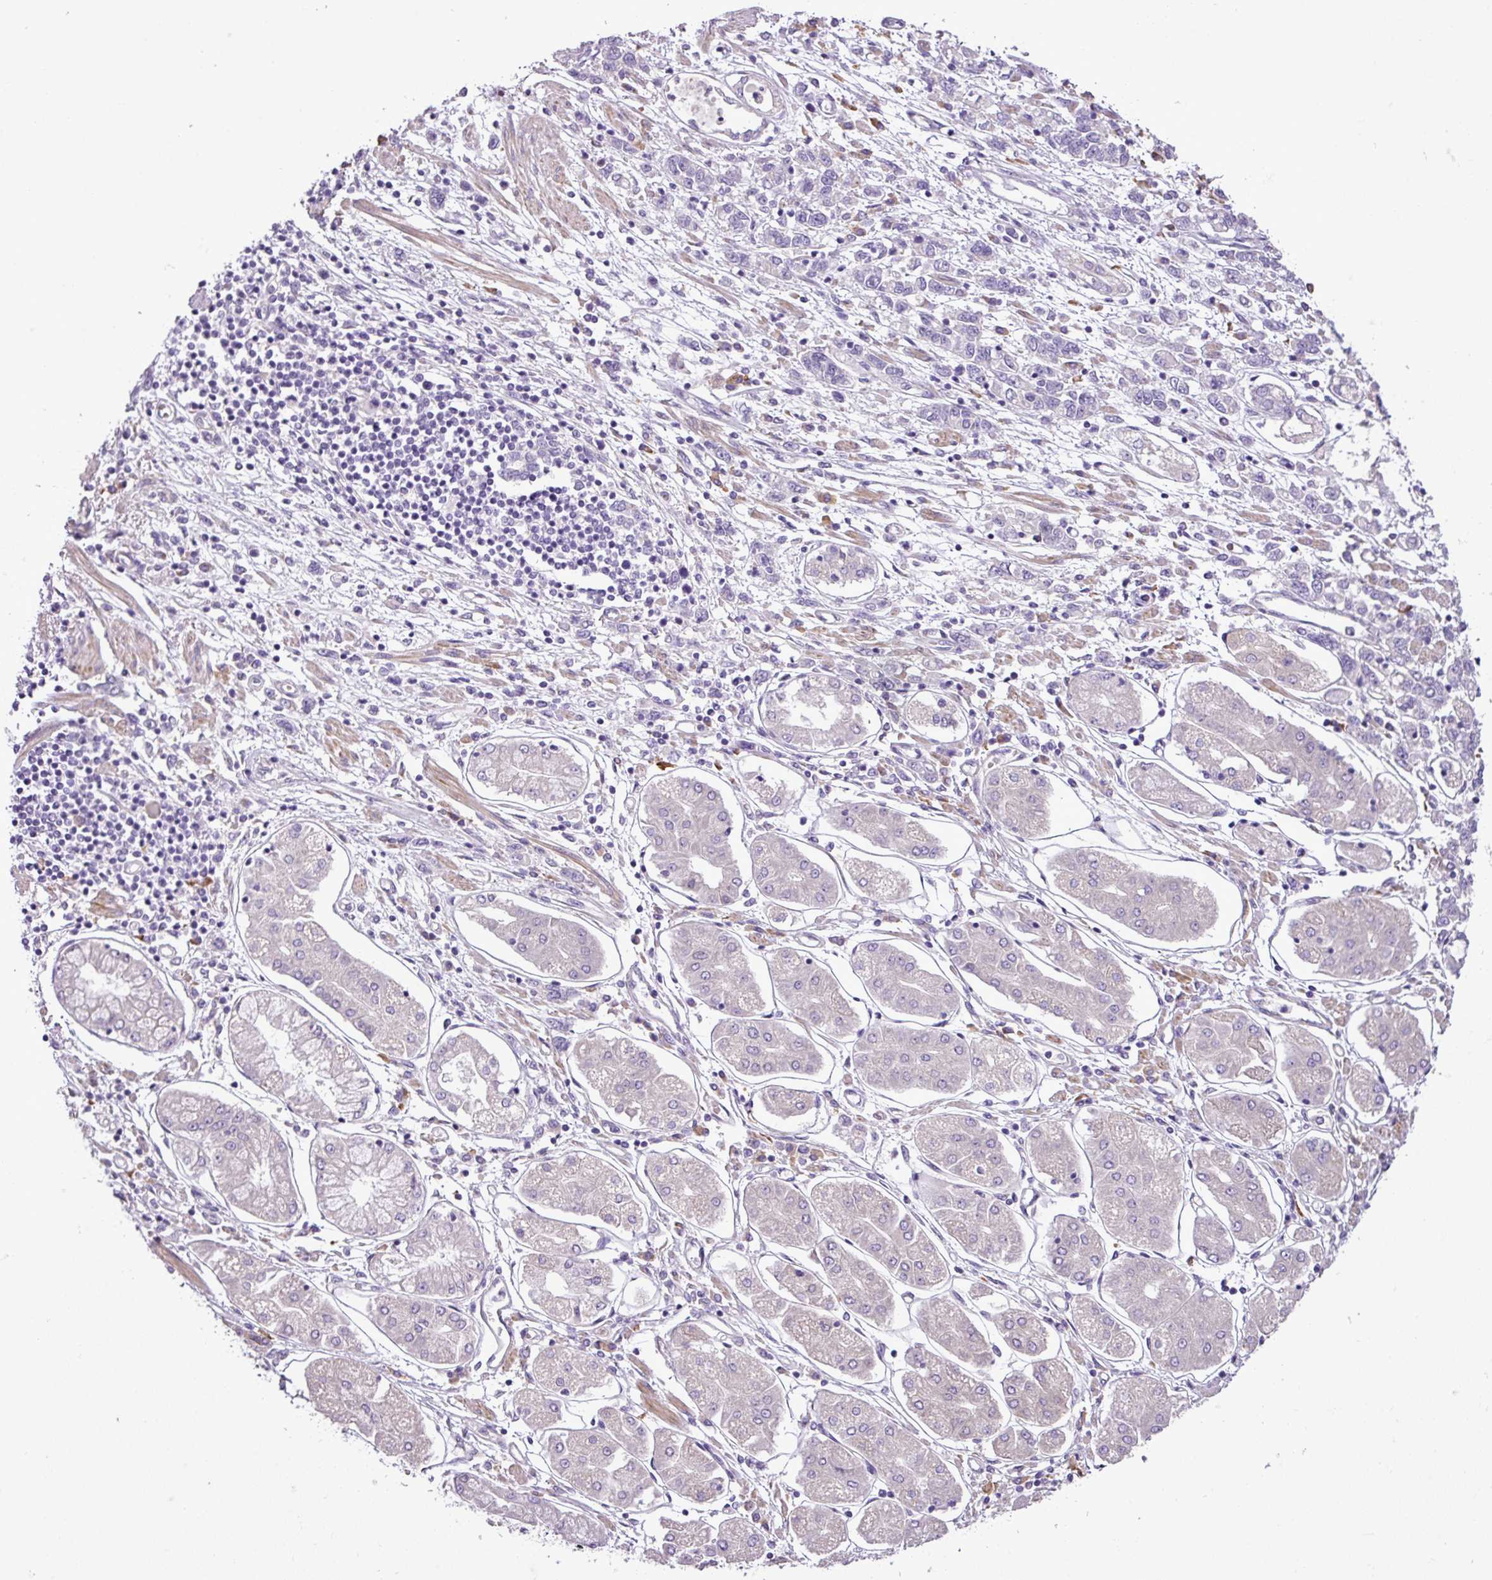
{"staining": {"intensity": "negative", "quantity": "none", "location": "none"}, "tissue": "stomach cancer", "cell_type": "Tumor cells", "image_type": "cancer", "snomed": [{"axis": "morphology", "description": "Adenocarcinoma, NOS"}, {"axis": "topography", "description": "Stomach"}], "caption": "Stomach cancer (adenocarcinoma) stained for a protein using immunohistochemistry demonstrates no staining tumor cells.", "gene": "MOCS3", "patient": {"sex": "female", "age": 76}}